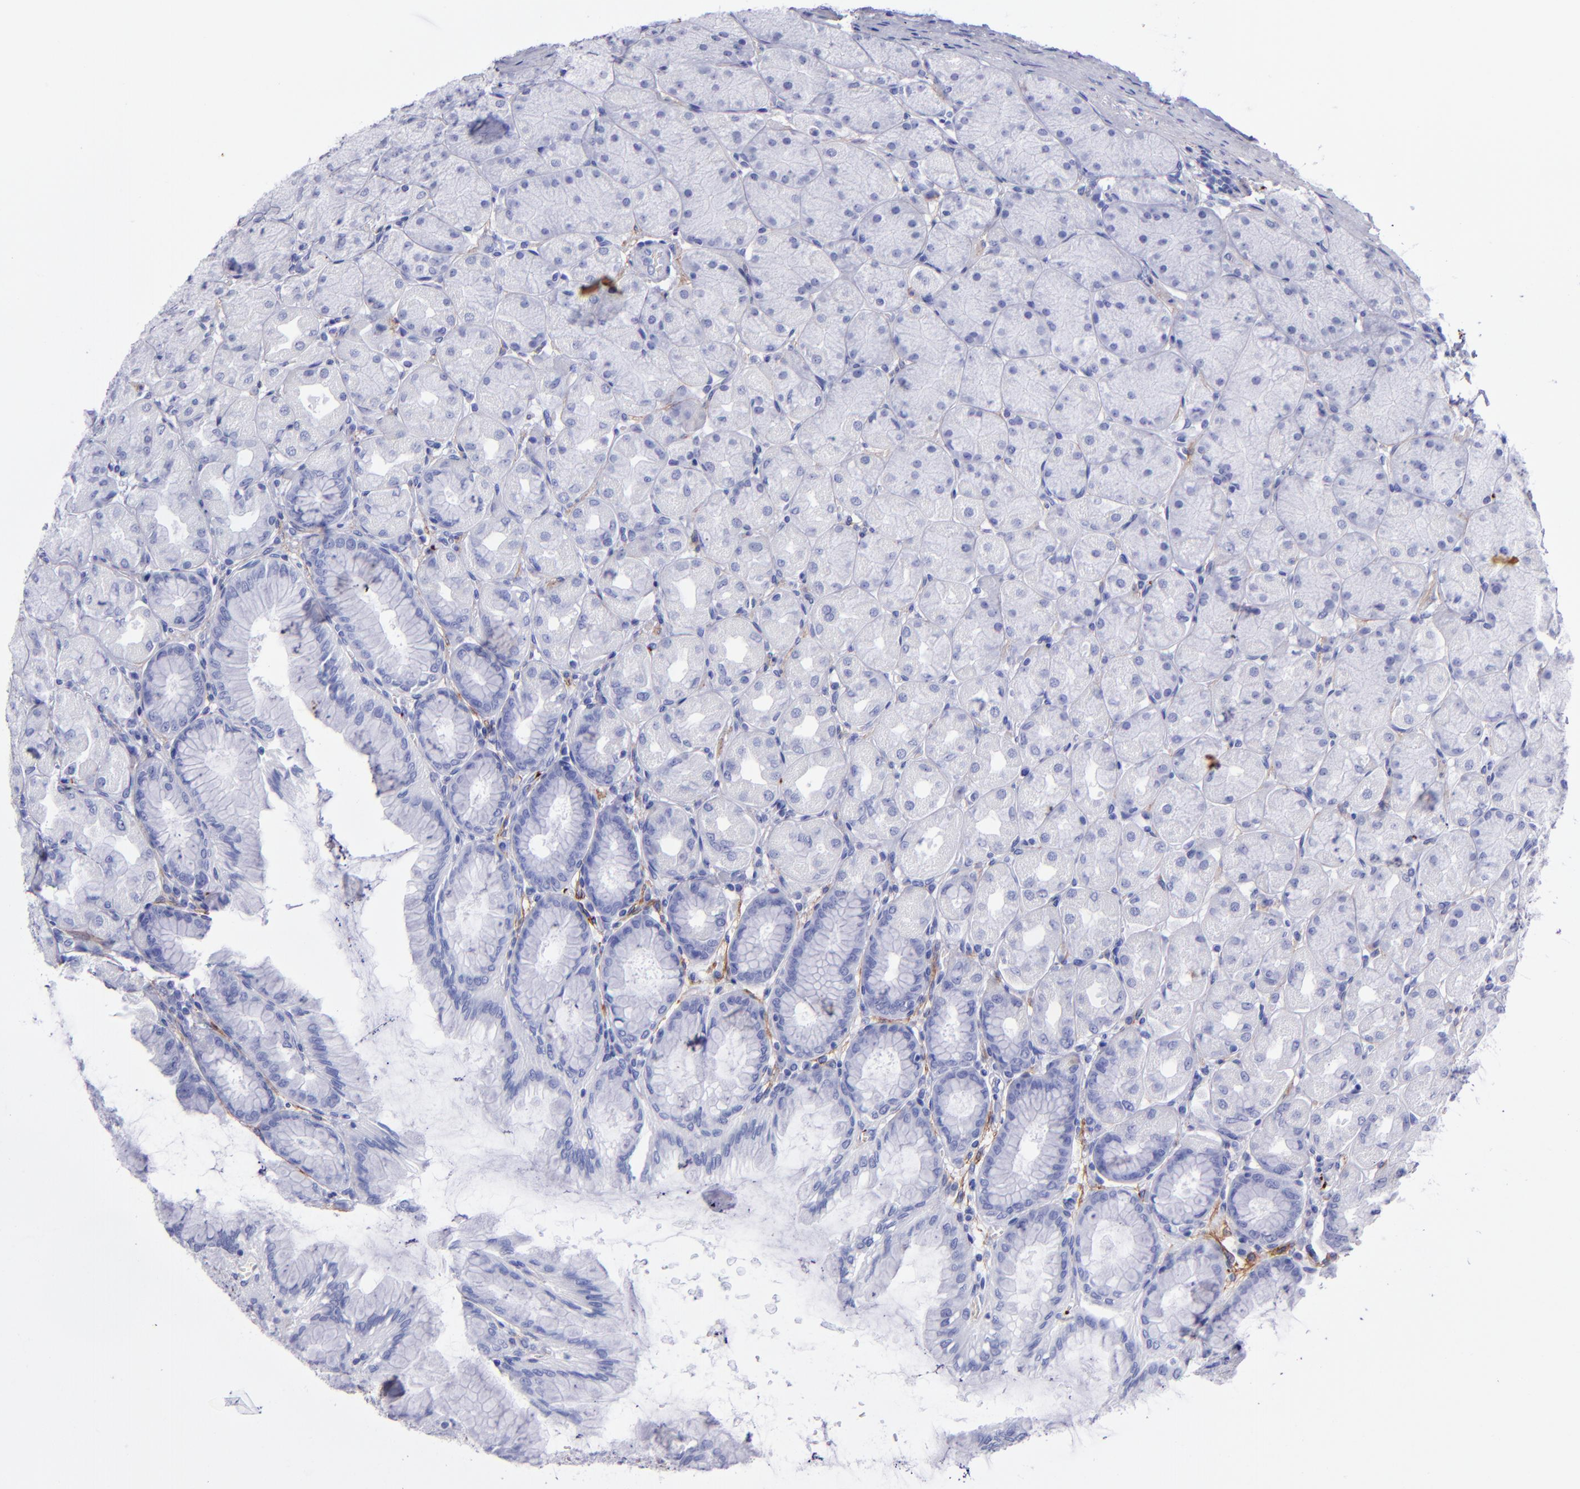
{"staining": {"intensity": "negative", "quantity": "none", "location": "none"}, "tissue": "stomach", "cell_type": "Glandular cells", "image_type": "normal", "snomed": [{"axis": "morphology", "description": "Normal tissue, NOS"}, {"axis": "topography", "description": "Stomach, upper"}], "caption": "Immunohistochemistry (IHC) of unremarkable stomach reveals no staining in glandular cells. (DAB immunohistochemistry (IHC), high magnification).", "gene": "EFCAB13", "patient": {"sex": "female", "age": 56}}